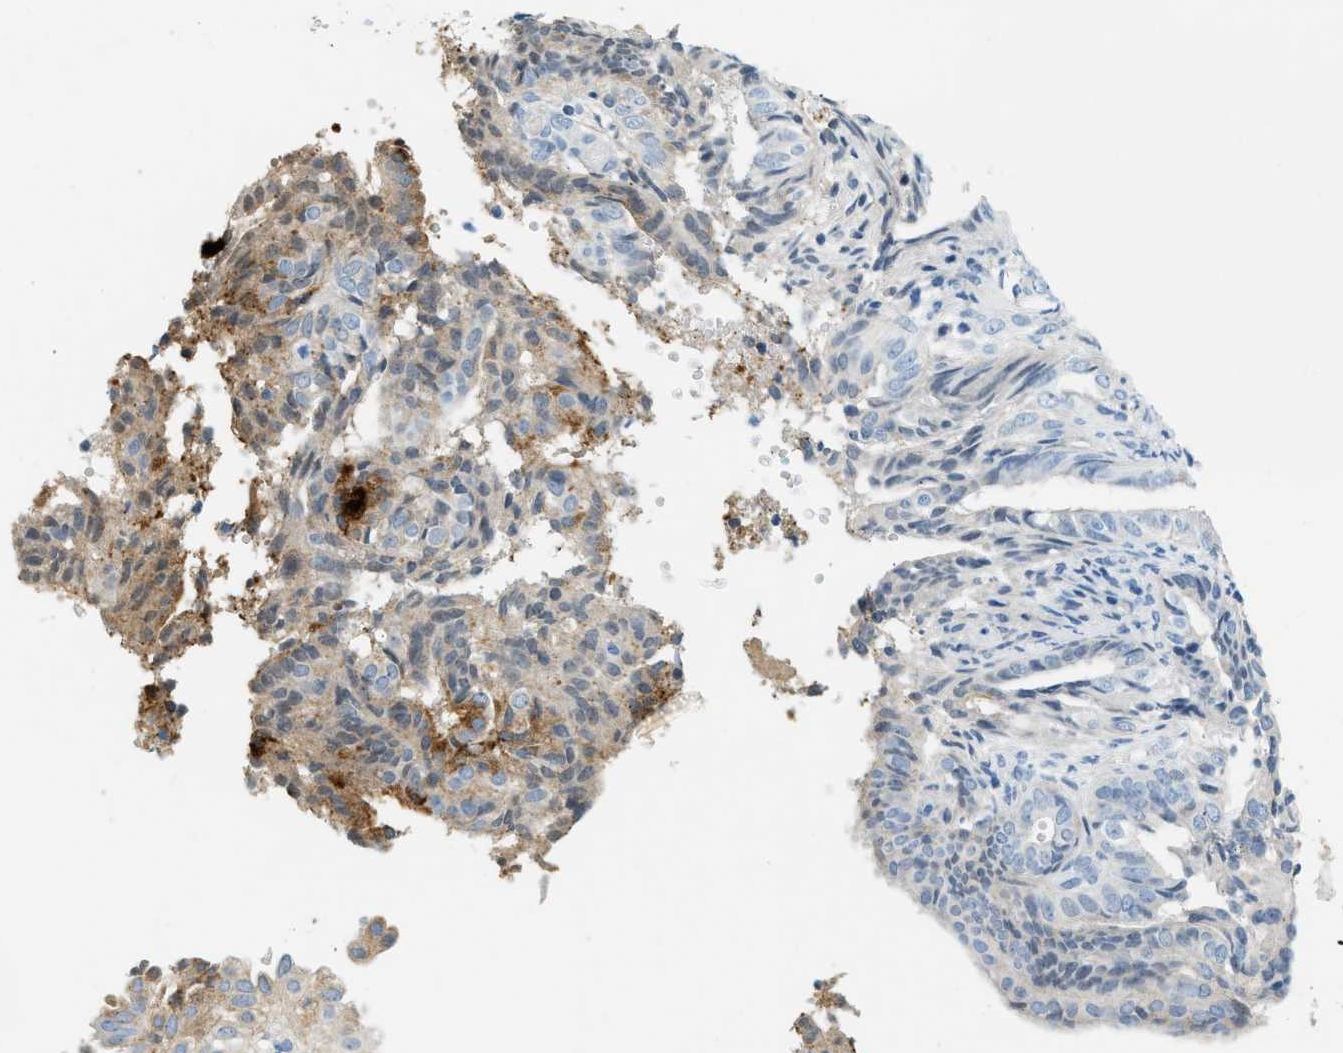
{"staining": {"intensity": "moderate", "quantity": "25%-75%", "location": "cytoplasmic/membranous"}, "tissue": "endometrial cancer", "cell_type": "Tumor cells", "image_type": "cancer", "snomed": [{"axis": "morphology", "description": "Adenocarcinoma, NOS"}, {"axis": "topography", "description": "Endometrium"}], "caption": "This image demonstrates endometrial cancer (adenocarcinoma) stained with IHC to label a protein in brown. The cytoplasmic/membranous of tumor cells show moderate positivity for the protein. Nuclei are counter-stained blue.", "gene": "LCN2", "patient": {"sex": "female", "age": 58}}